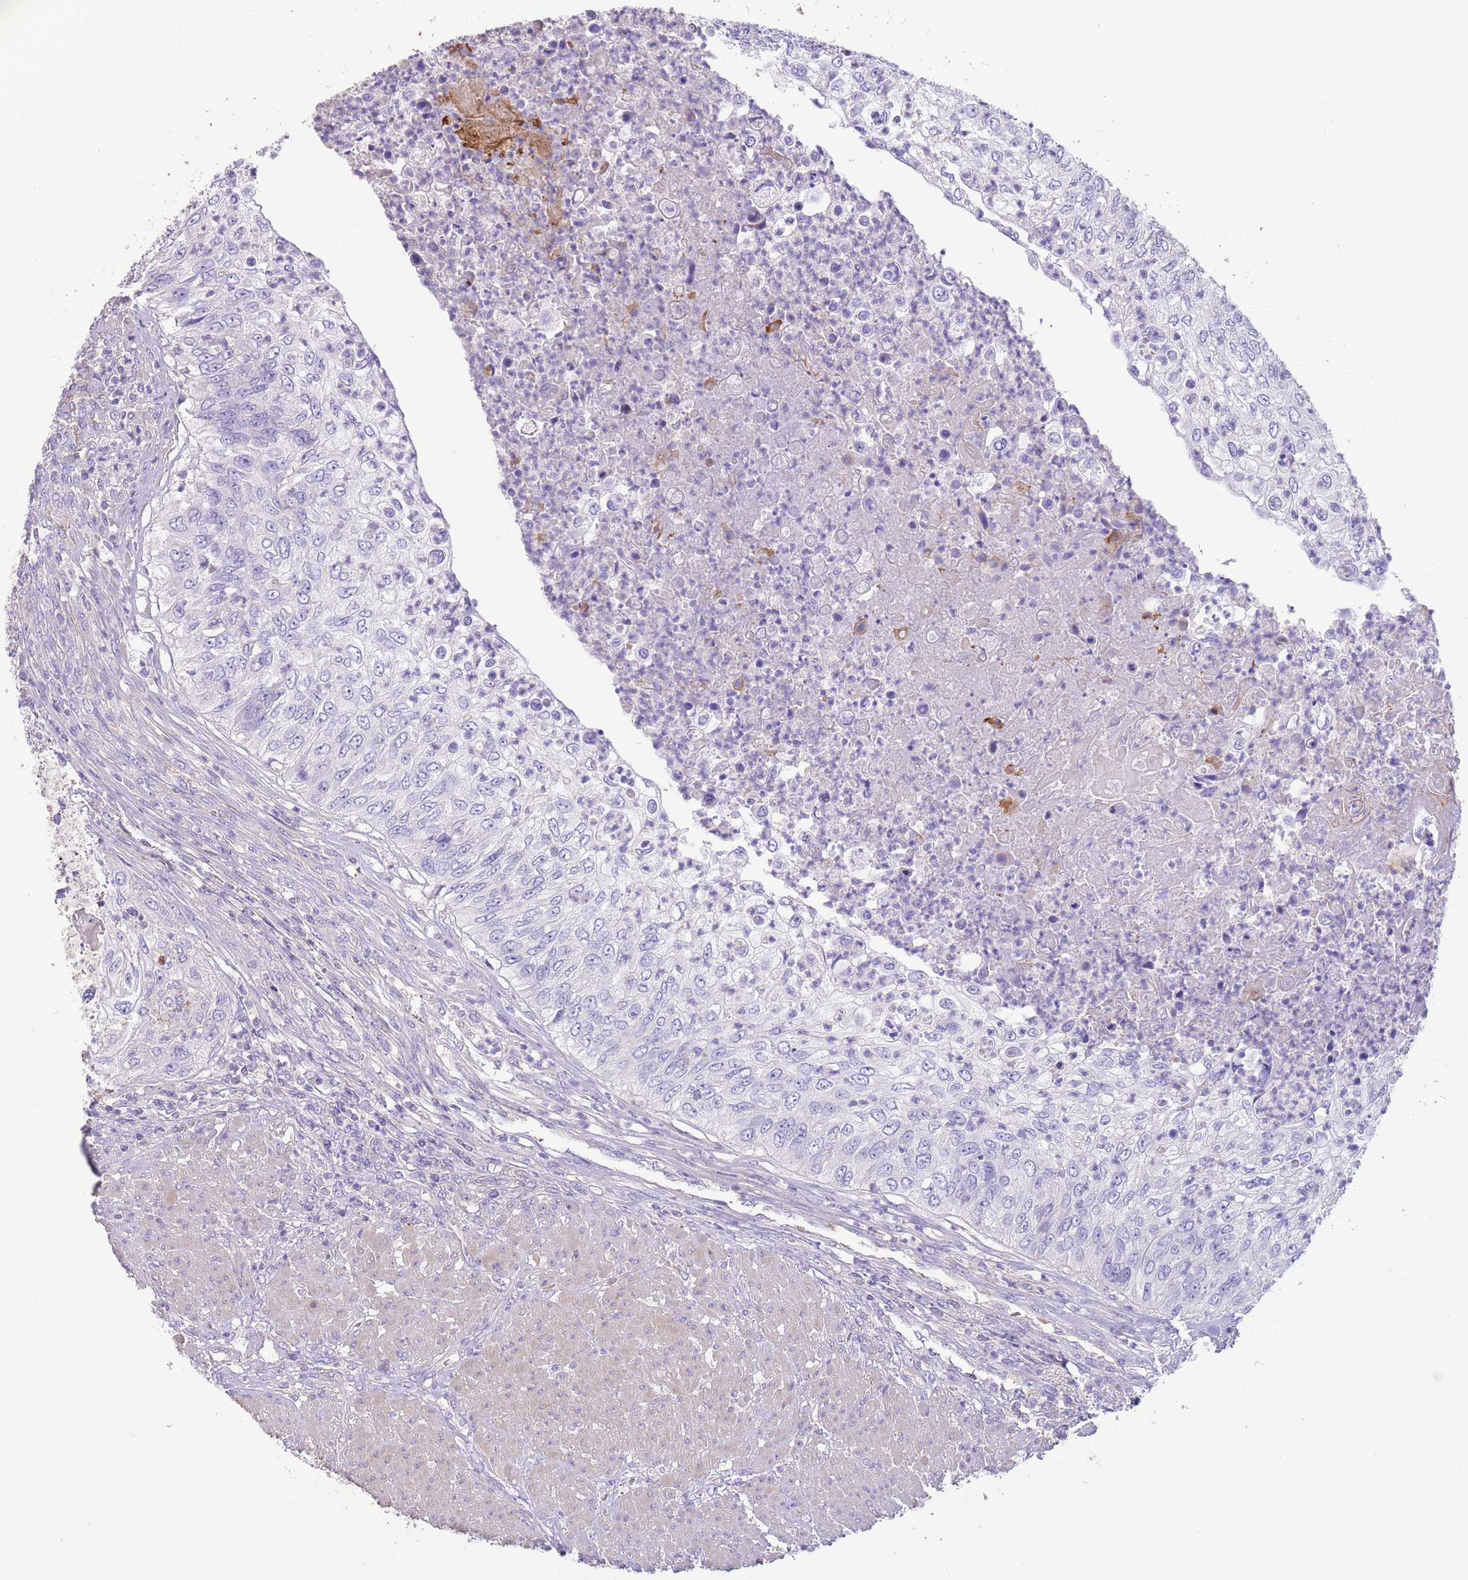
{"staining": {"intensity": "negative", "quantity": "none", "location": "none"}, "tissue": "urothelial cancer", "cell_type": "Tumor cells", "image_type": "cancer", "snomed": [{"axis": "morphology", "description": "Urothelial carcinoma, High grade"}, {"axis": "topography", "description": "Urinary bladder"}], "caption": "This is an immunohistochemistry (IHC) micrograph of urothelial carcinoma (high-grade). There is no staining in tumor cells.", "gene": "SFTPA1", "patient": {"sex": "female", "age": 60}}